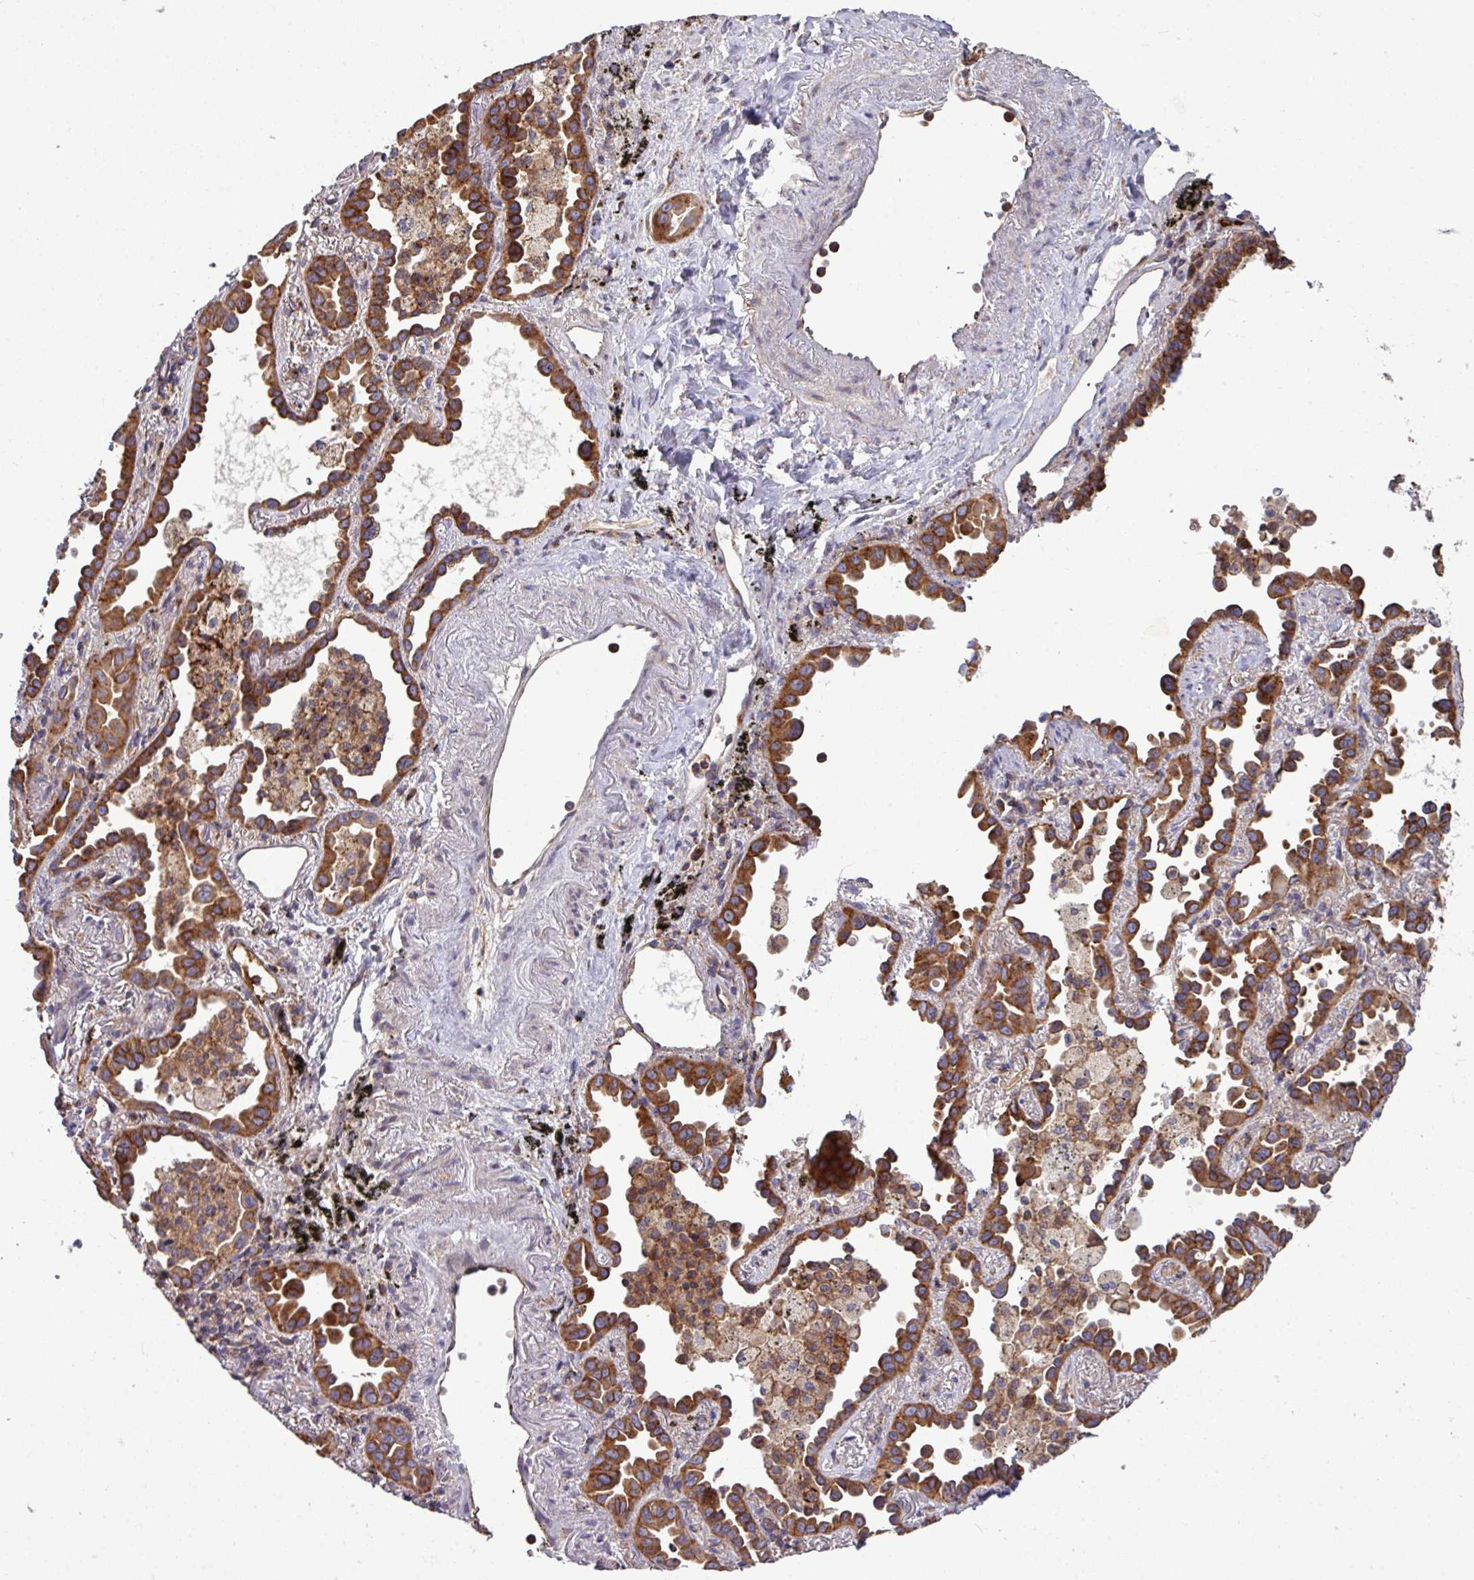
{"staining": {"intensity": "strong", "quantity": ">75%", "location": "cytoplasmic/membranous"}, "tissue": "lung cancer", "cell_type": "Tumor cells", "image_type": "cancer", "snomed": [{"axis": "morphology", "description": "Adenocarcinoma, NOS"}, {"axis": "topography", "description": "Lung"}], "caption": "Immunohistochemistry (IHC) micrograph of adenocarcinoma (lung) stained for a protein (brown), which exhibits high levels of strong cytoplasmic/membranous staining in about >75% of tumor cells.", "gene": "LSM12", "patient": {"sex": "male", "age": 68}}